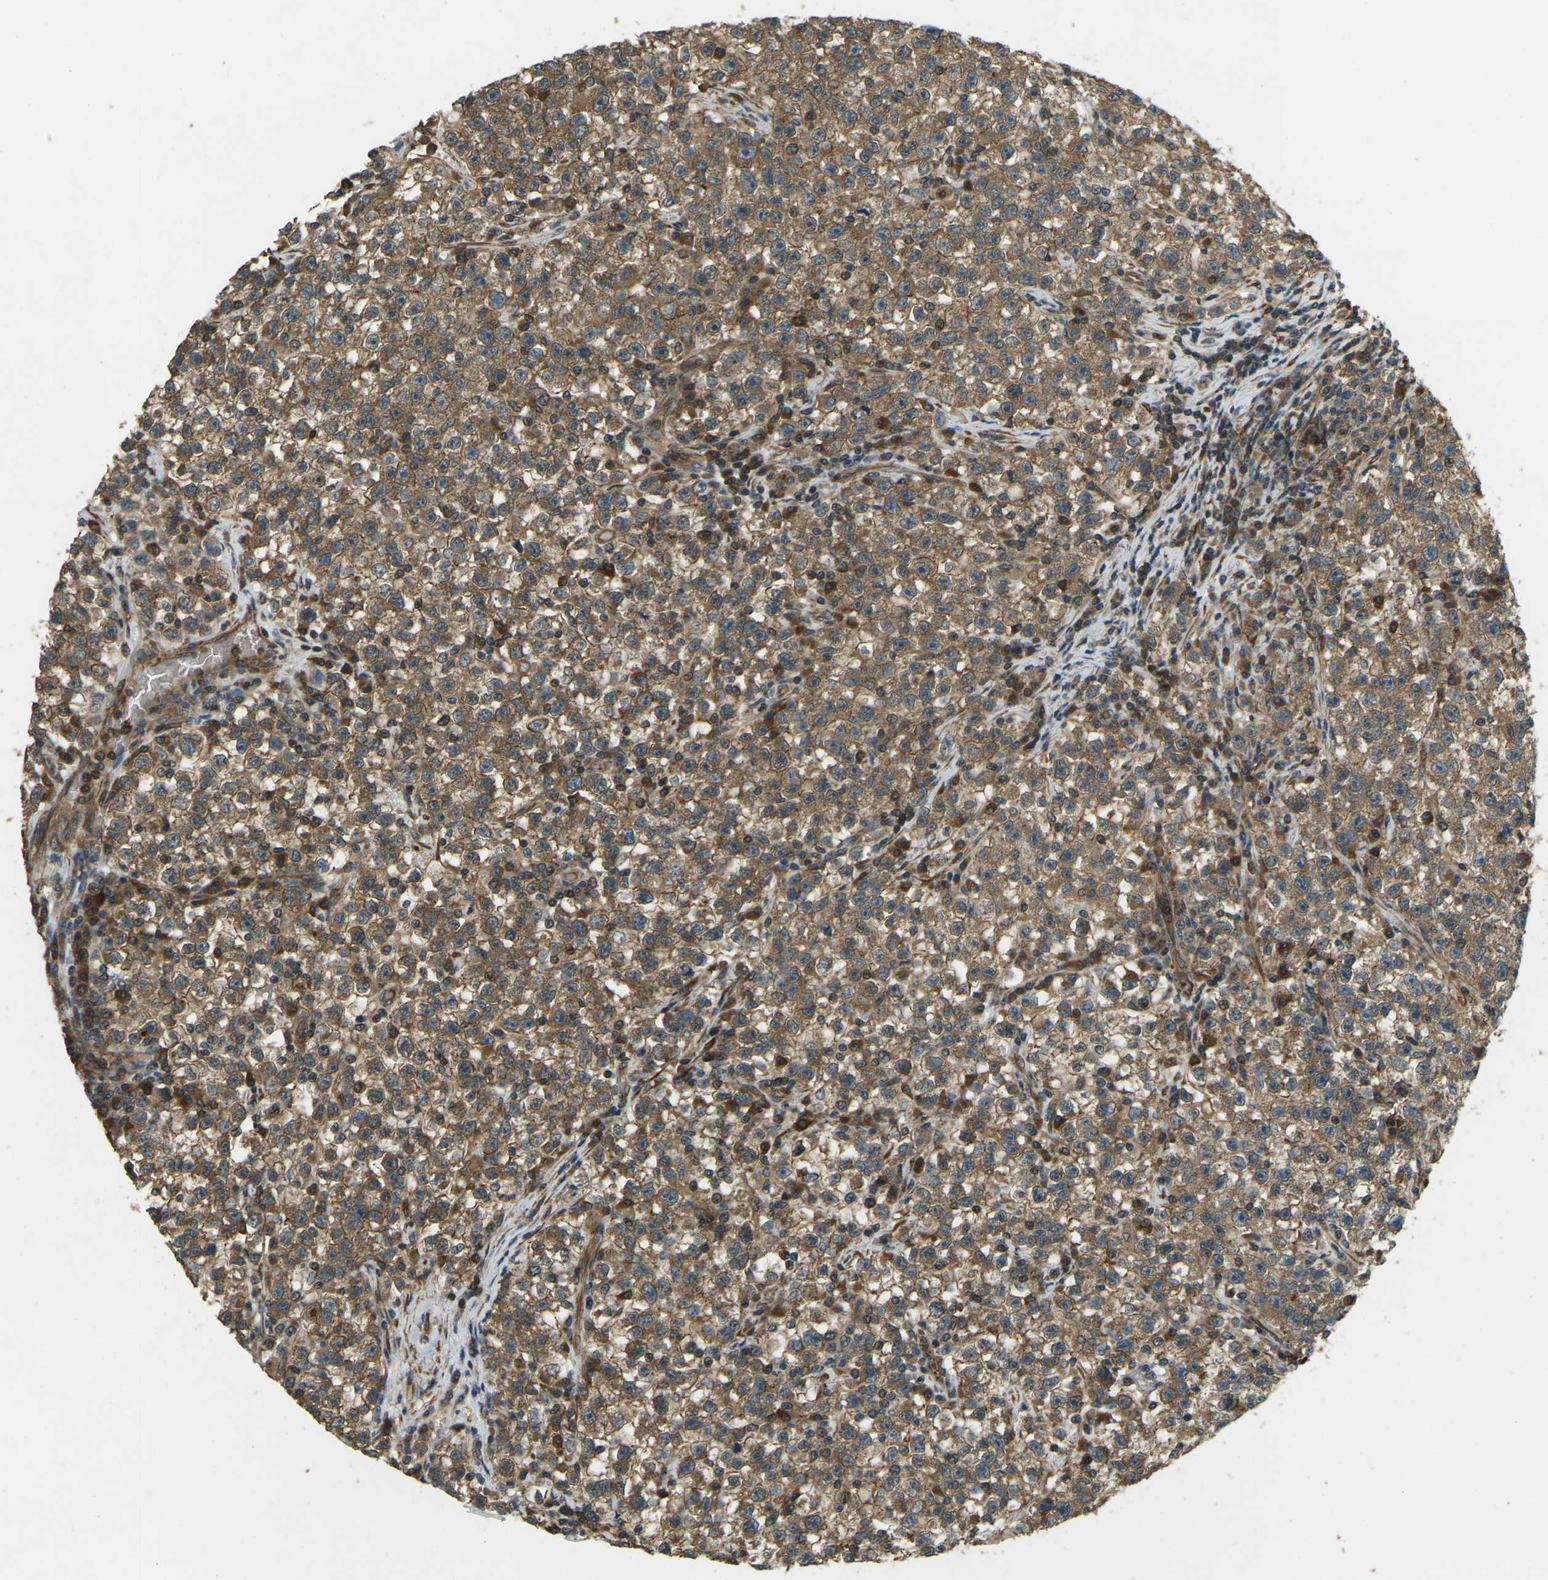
{"staining": {"intensity": "moderate", "quantity": ">75%", "location": "cytoplasmic/membranous"}, "tissue": "testis cancer", "cell_type": "Tumor cells", "image_type": "cancer", "snomed": [{"axis": "morphology", "description": "Seminoma, NOS"}, {"axis": "topography", "description": "Testis"}], "caption": "Tumor cells demonstrate medium levels of moderate cytoplasmic/membranous positivity in approximately >75% of cells in testis cancer (seminoma).", "gene": "ERGIC1", "patient": {"sex": "male", "age": 22}}